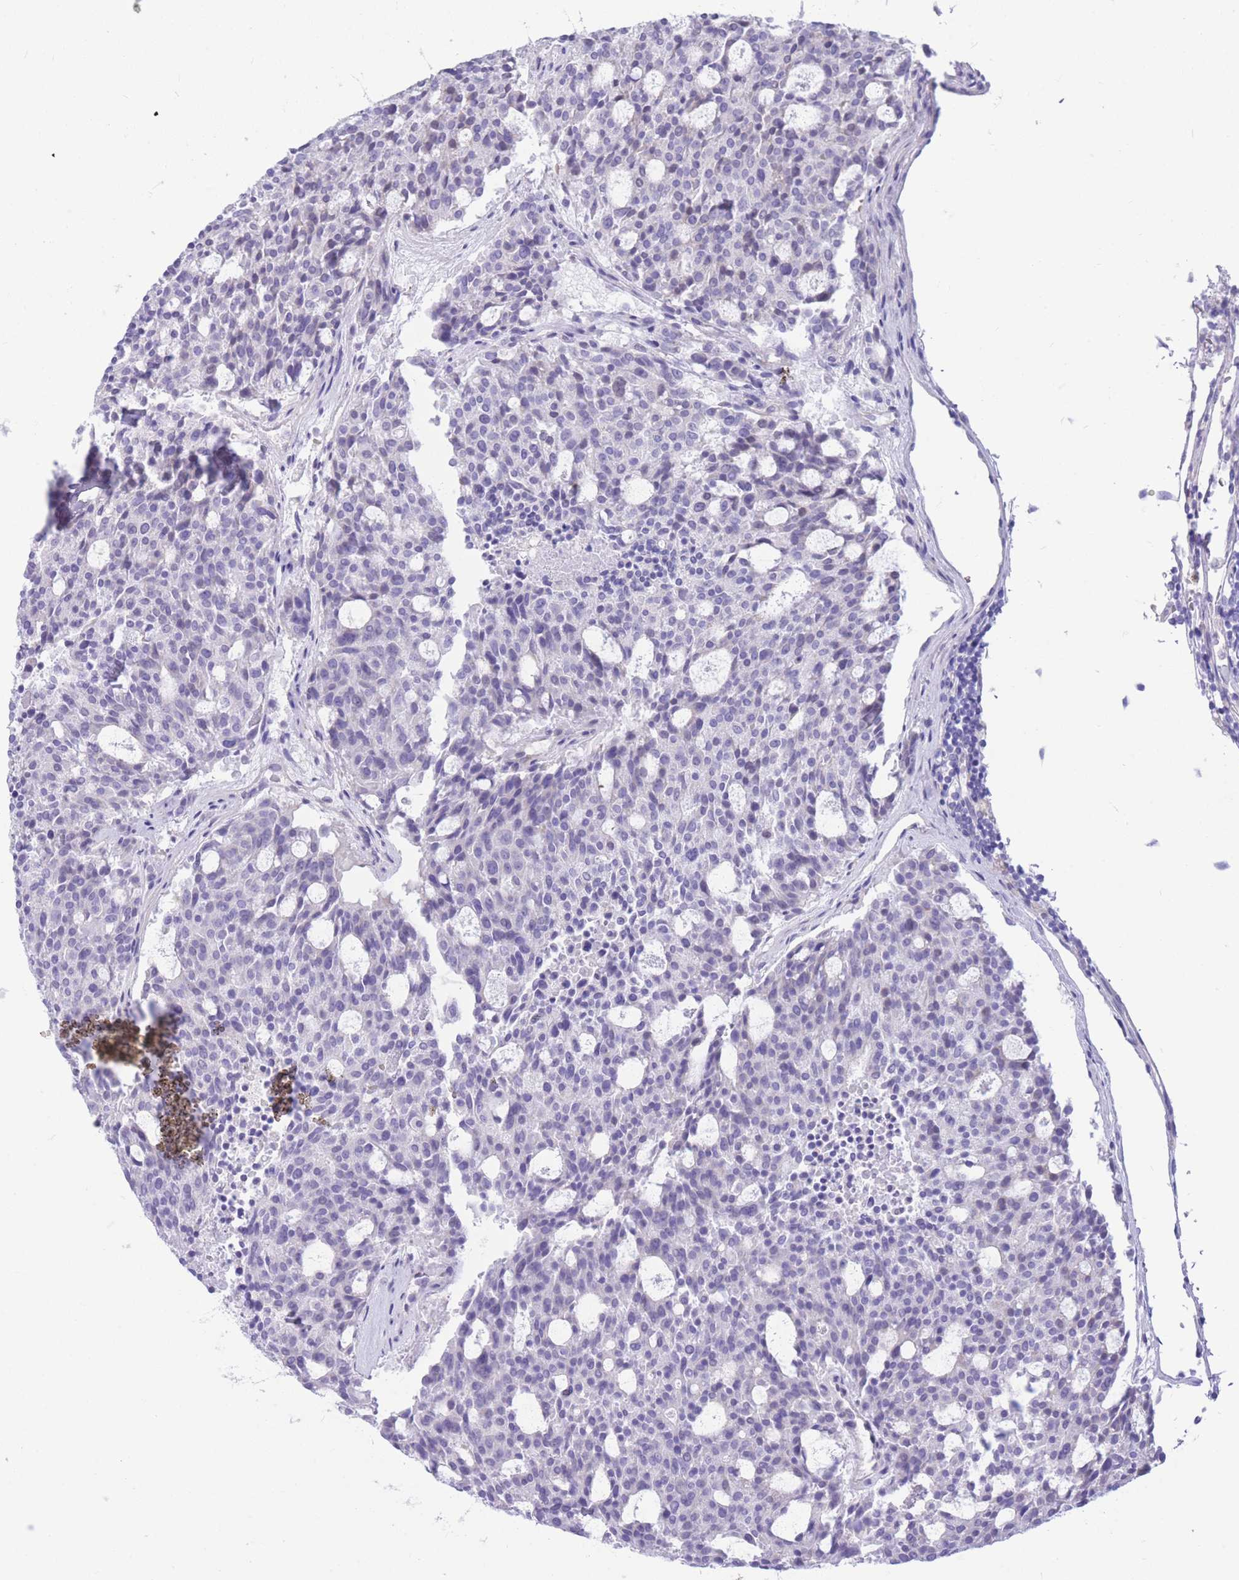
{"staining": {"intensity": "negative", "quantity": "none", "location": "none"}, "tissue": "carcinoid", "cell_type": "Tumor cells", "image_type": "cancer", "snomed": [{"axis": "morphology", "description": "Carcinoid, malignant, NOS"}, {"axis": "topography", "description": "Pancreas"}], "caption": "There is no significant staining in tumor cells of carcinoid (malignant).", "gene": "ZNF311", "patient": {"sex": "female", "age": 54}}